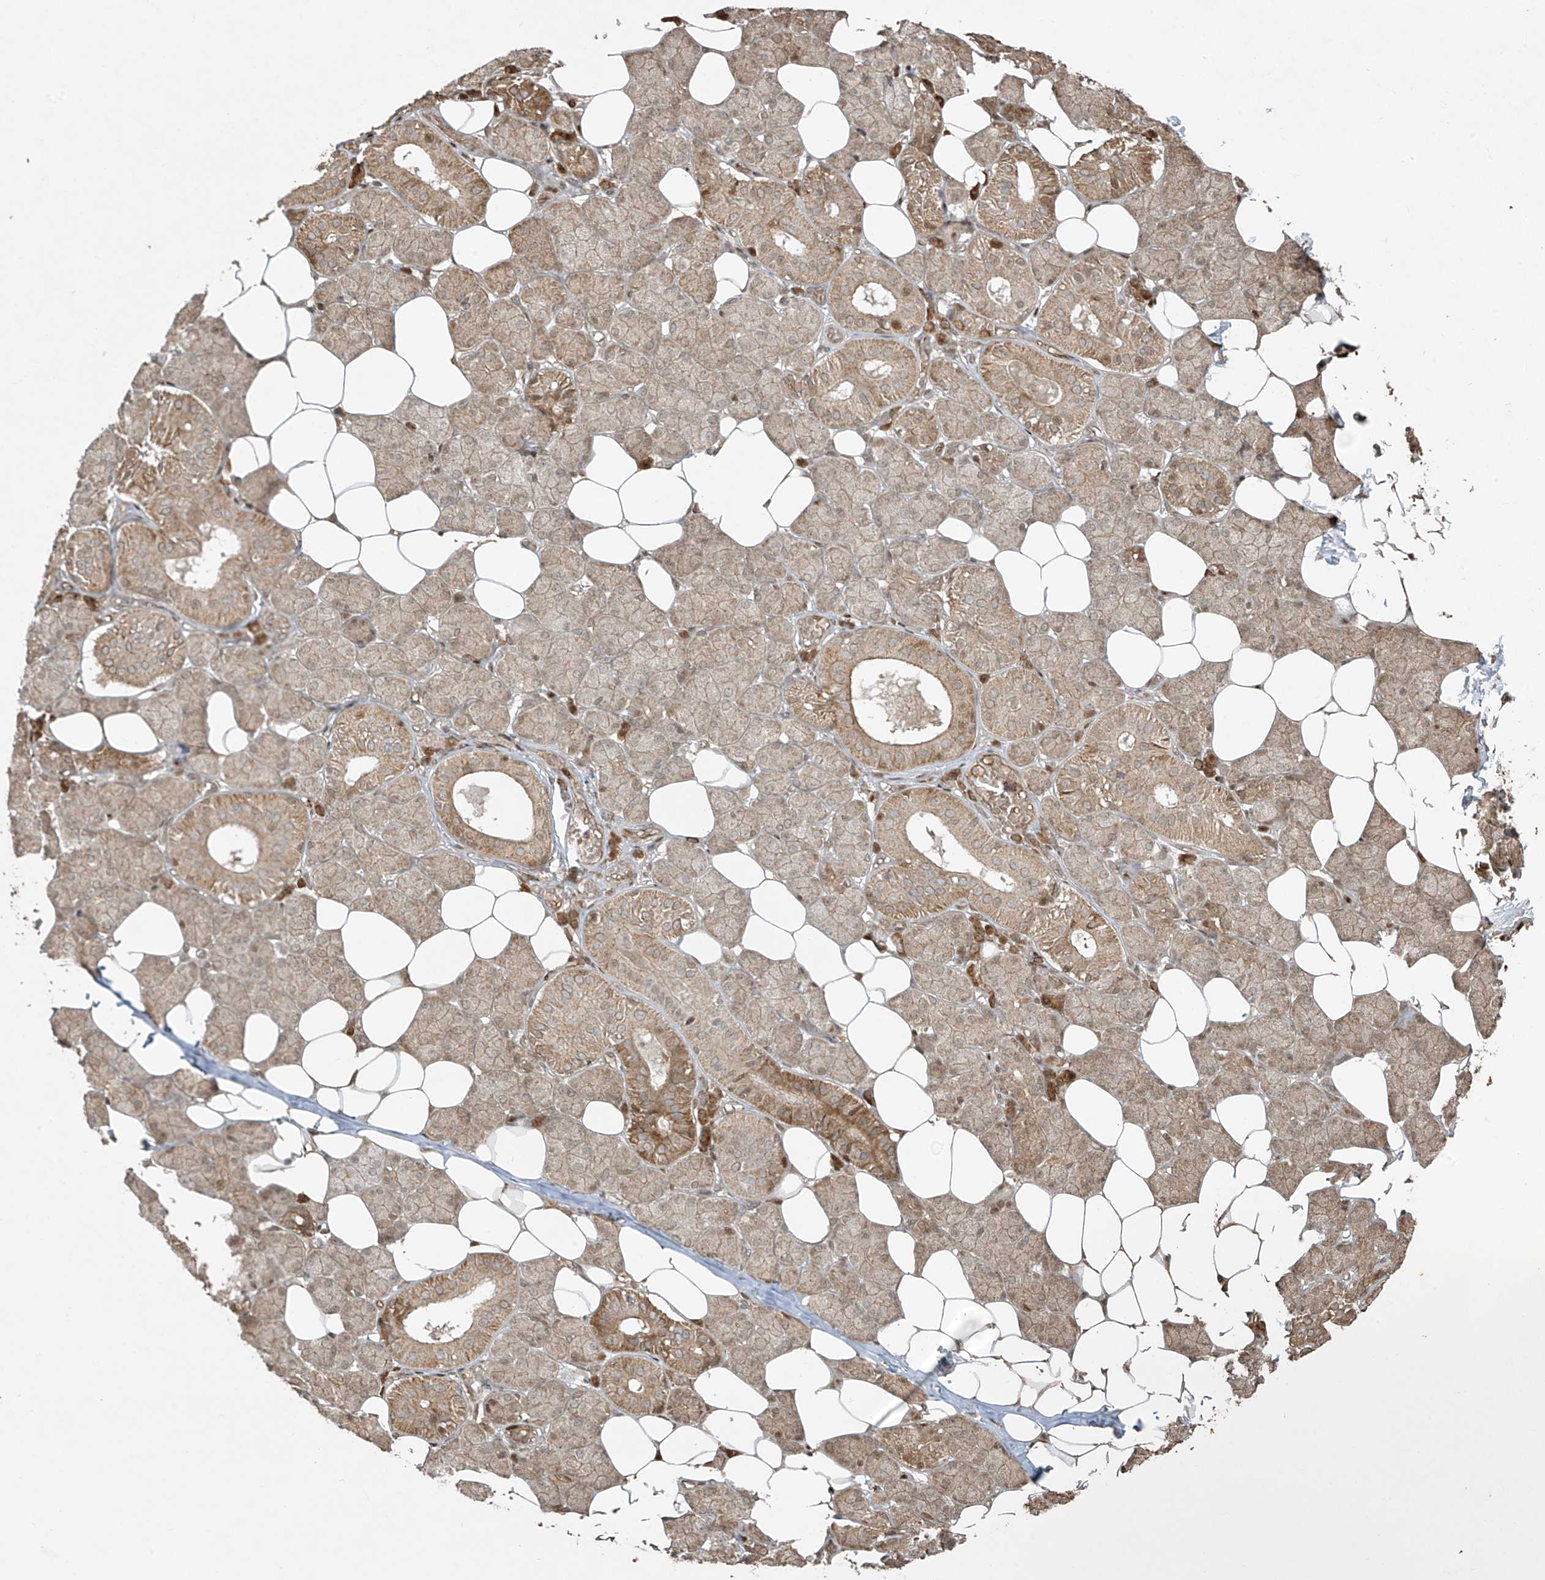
{"staining": {"intensity": "moderate", "quantity": "25%-75%", "location": "cytoplasmic/membranous,nuclear"}, "tissue": "salivary gland", "cell_type": "Glandular cells", "image_type": "normal", "snomed": [{"axis": "morphology", "description": "Normal tissue, NOS"}, {"axis": "topography", "description": "Salivary gland"}], "caption": "A brown stain shows moderate cytoplasmic/membranous,nuclear positivity of a protein in glandular cells of unremarkable salivary gland. (IHC, brightfield microscopy, high magnification).", "gene": "TTC22", "patient": {"sex": "female", "age": 33}}